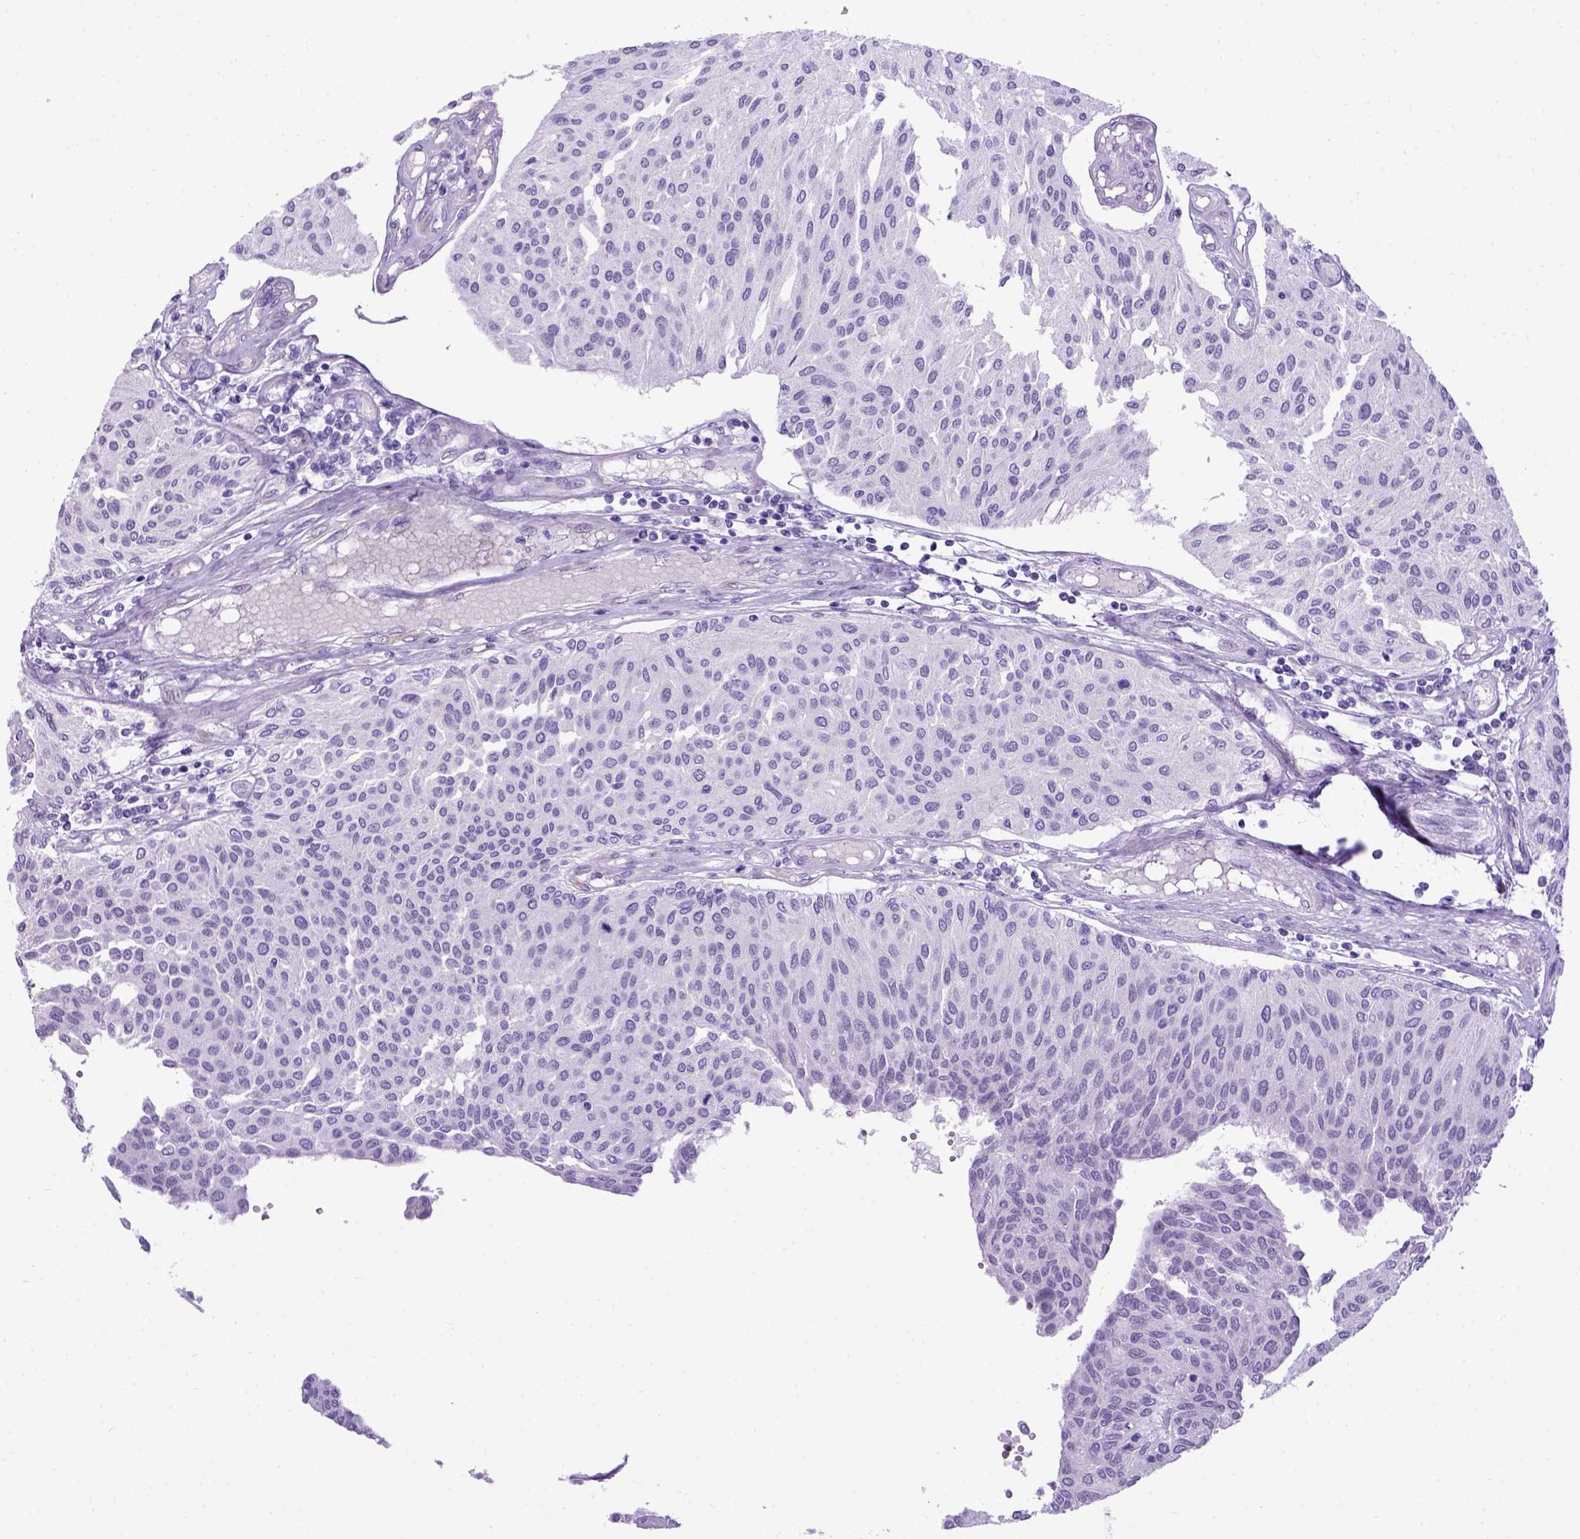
{"staining": {"intensity": "negative", "quantity": "none", "location": "none"}, "tissue": "urothelial cancer", "cell_type": "Tumor cells", "image_type": "cancer", "snomed": [{"axis": "morphology", "description": "Urothelial carcinoma, NOS"}, {"axis": "topography", "description": "Urinary bladder"}], "caption": "Tumor cells show no significant expression in transitional cell carcinoma. Brightfield microscopy of immunohistochemistry stained with DAB (brown) and hematoxylin (blue), captured at high magnification.", "gene": "ADAM12", "patient": {"sex": "male", "age": 55}}